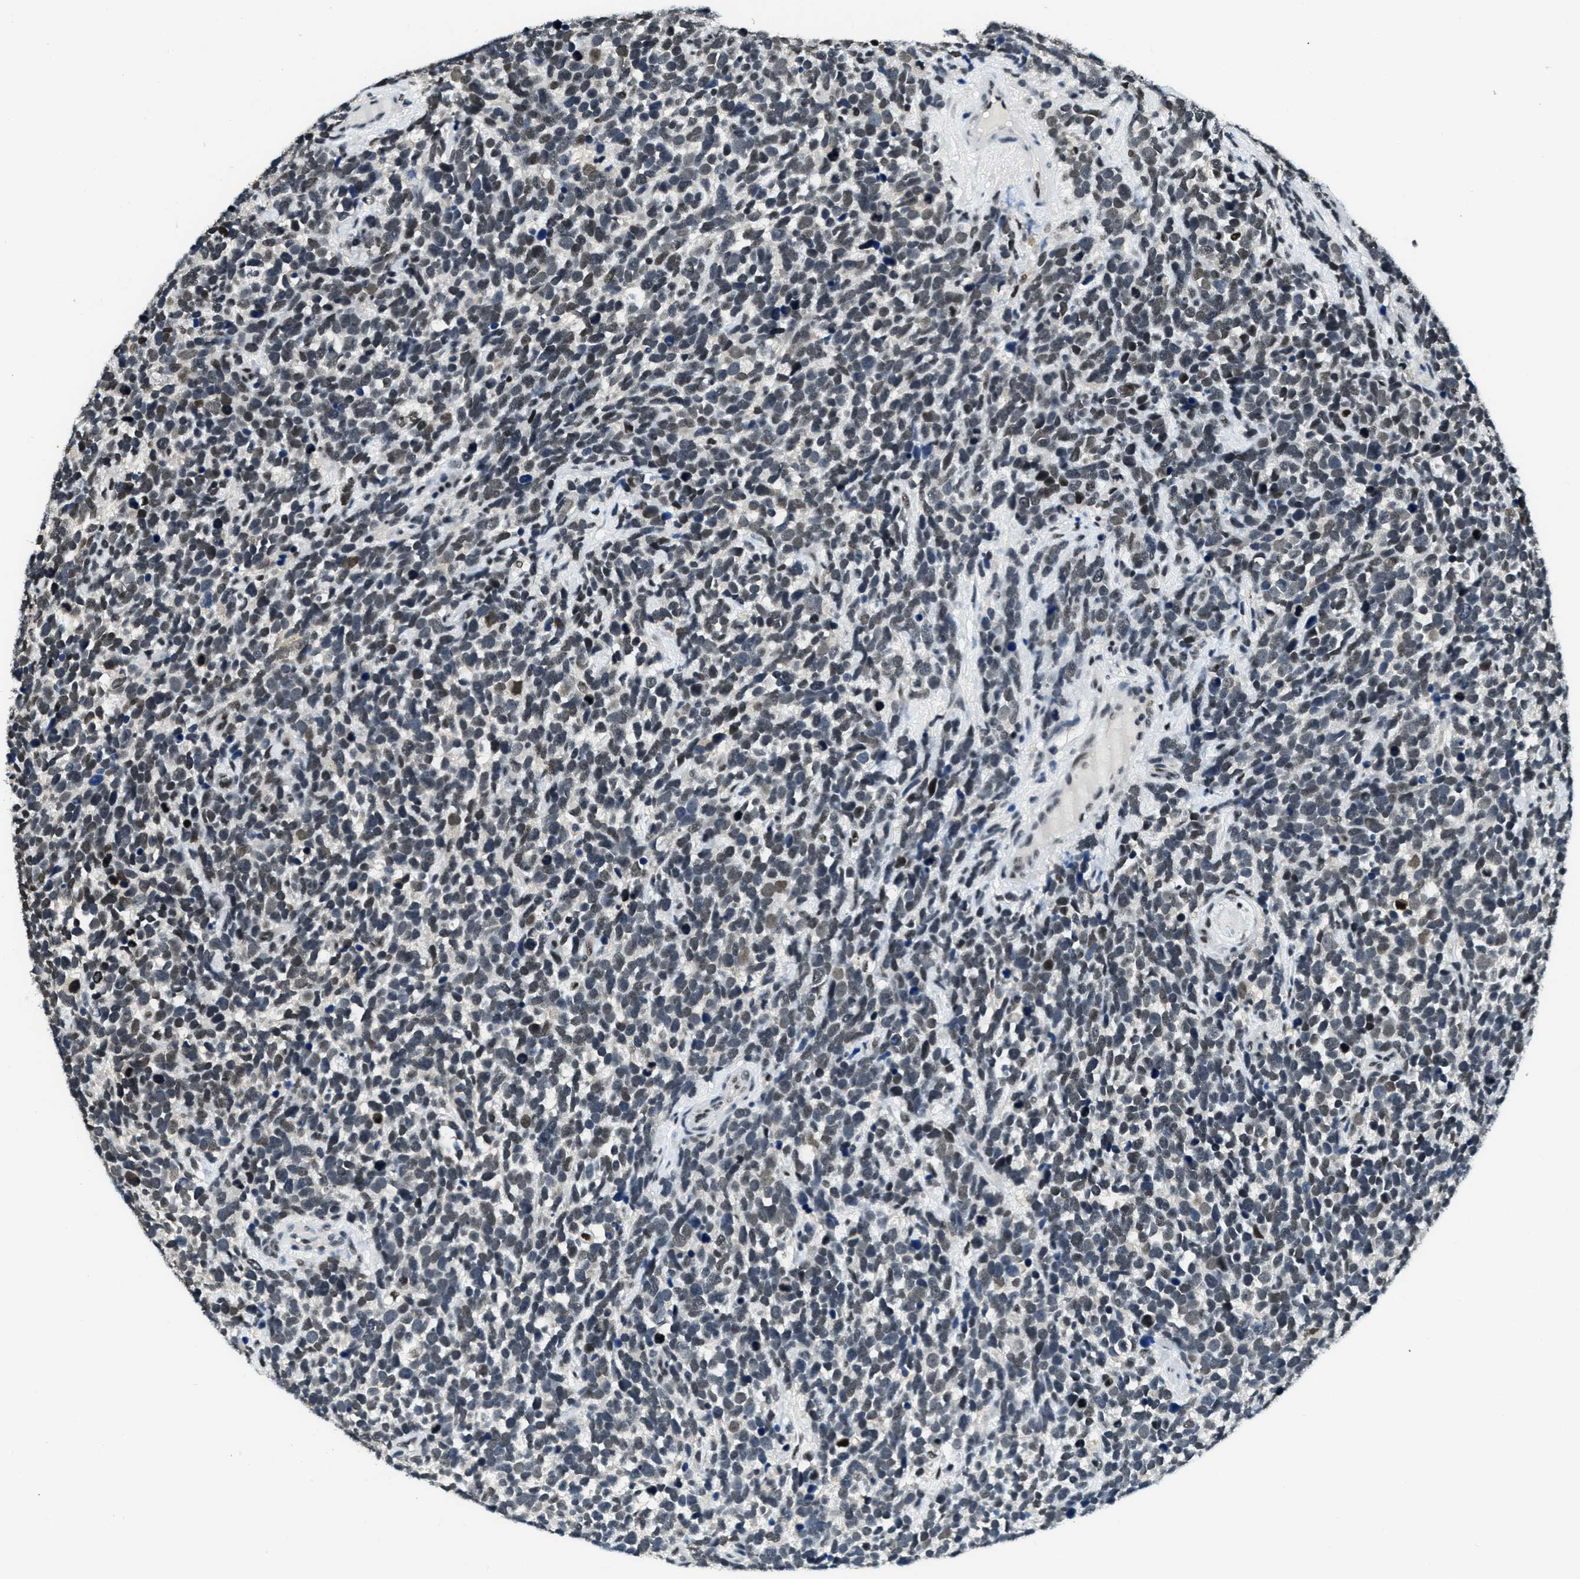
{"staining": {"intensity": "moderate", "quantity": "25%-75%", "location": "nuclear"}, "tissue": "urothelial cancer", "cell_type": "Tumor cells", "image_type": "cancer", "snomed": [{"axis": "morphology", "description": "Urothelial carcinoma, High grade"}, {"axis": "topography", "description": "Urinary bladder"}], "caption": "Urothelial carcinoma (high-grade) tissue reveals moderate nuclear staining in approximately 25%-75% of tumor cells", "gene": "SSB", "patient": {"sex": "female", "age": 82}}